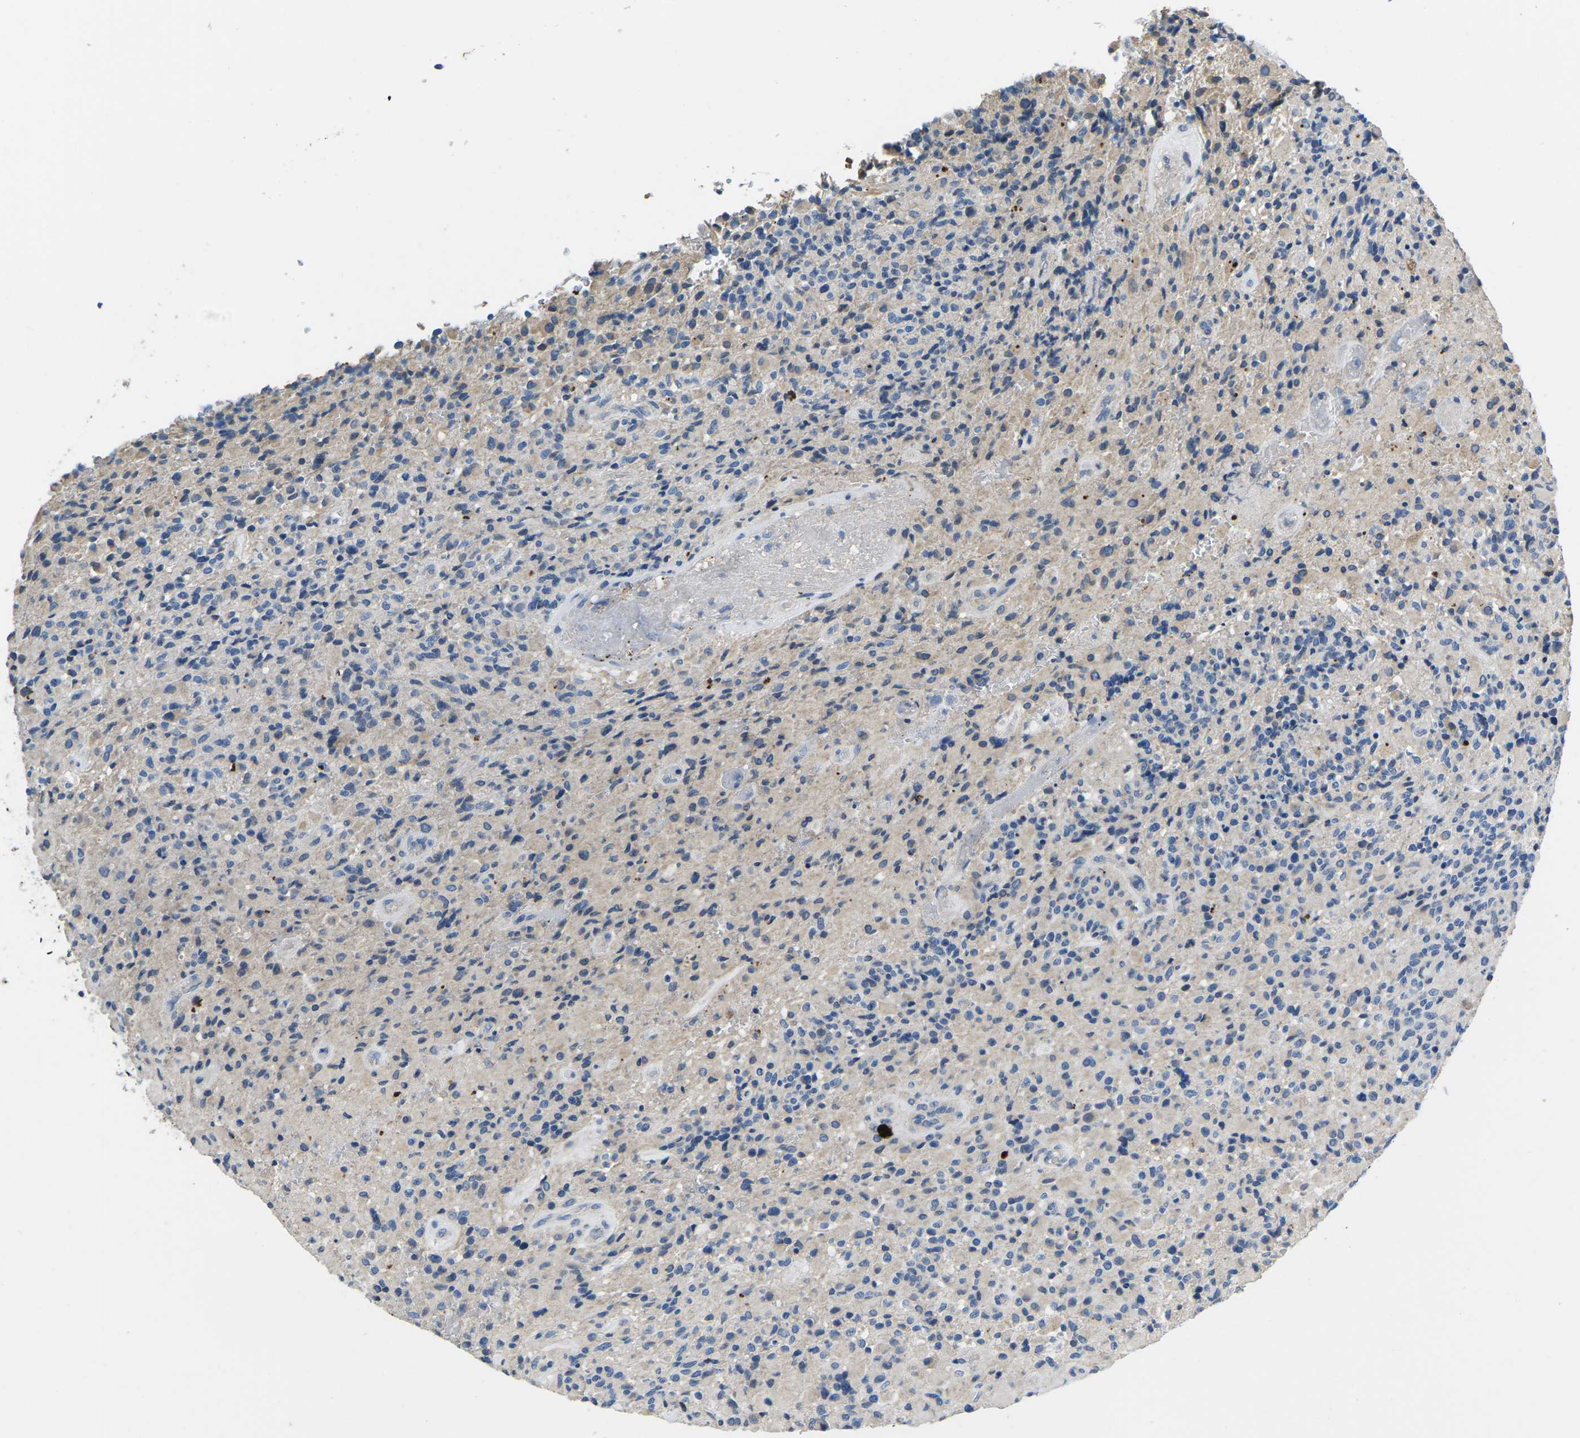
{"staining": {"intensity": "weak", "quantity": "<25%", "location": "cytoplasmic/membranous"}, "tissue": "glioma", "cell_type": "Tumor cells", "image_type": "cancer", "snomed": [{"axis": "morphology", "description": "Glioma, malignant, High grade"}, {"axis": "topography", "description": "Brain"}], "caption": "DAB (3,3'-diaminobenzidine) immunohistochemical staining of glioma displays no significant expression in tumor cells.", "gene": "PDCD6IP", "patient": {"sex": "male", "age": 71}}